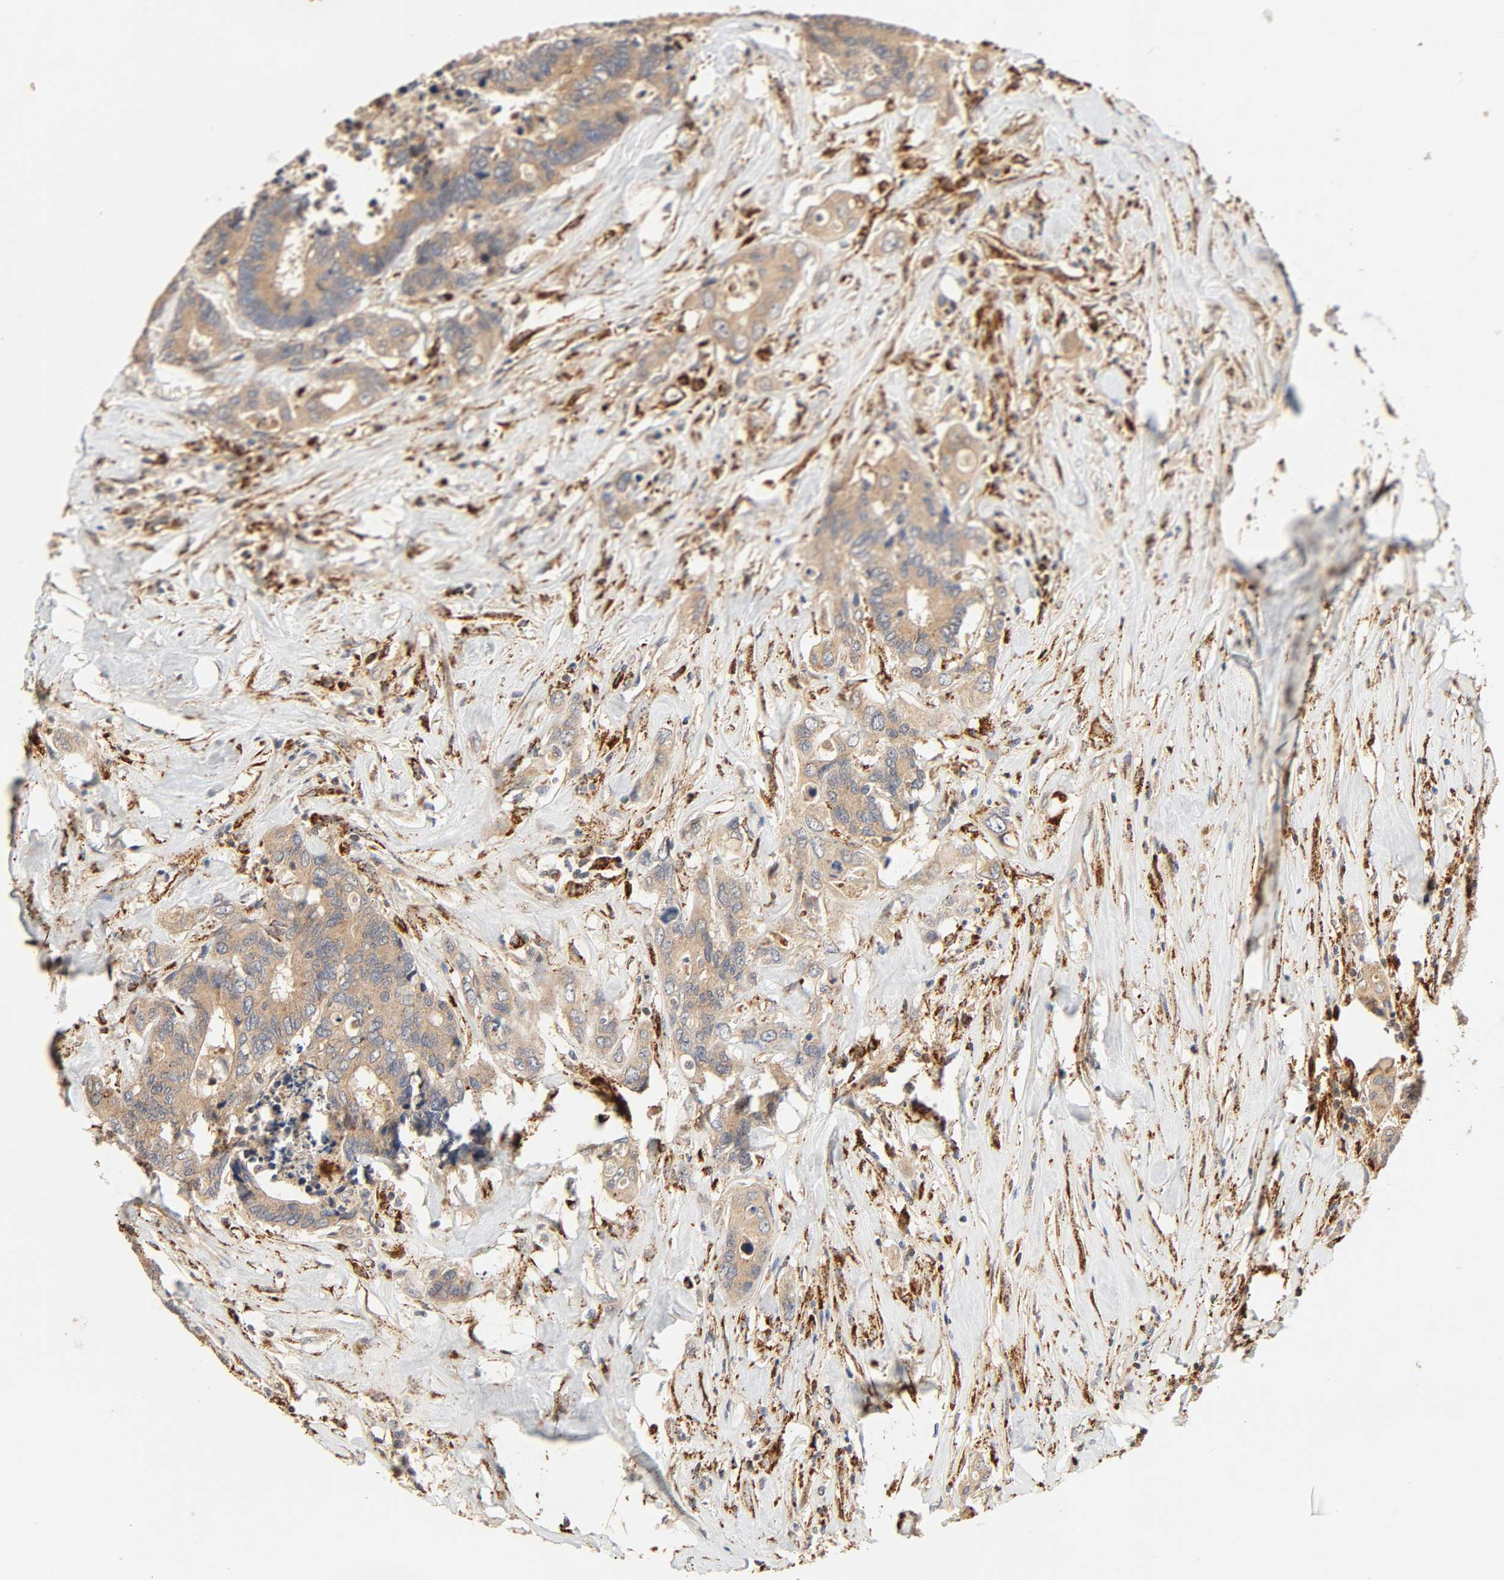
{"staining": {"intensity": "moderate", "quantity": ">75%", "location": "cytoplasmic/membranous"}, "tissue": "colorectal cancer", "cell_type": "Tumor cells", "image_type": "cancer", "snomed": [{"axis": "morphology", "description": "Adenocarcinoma, NOS"}, {"axis": "topography", "description": "Rectum"}], "caption": "Adenocarcinoma (colorectal) was stained to show a protein in brown. There is medium levels of moderate cytoplasmic/membranous staining in about >75% of tumor cells.", "gene": "MAPK6", "patient": {"sex": "male", "age": 55}}